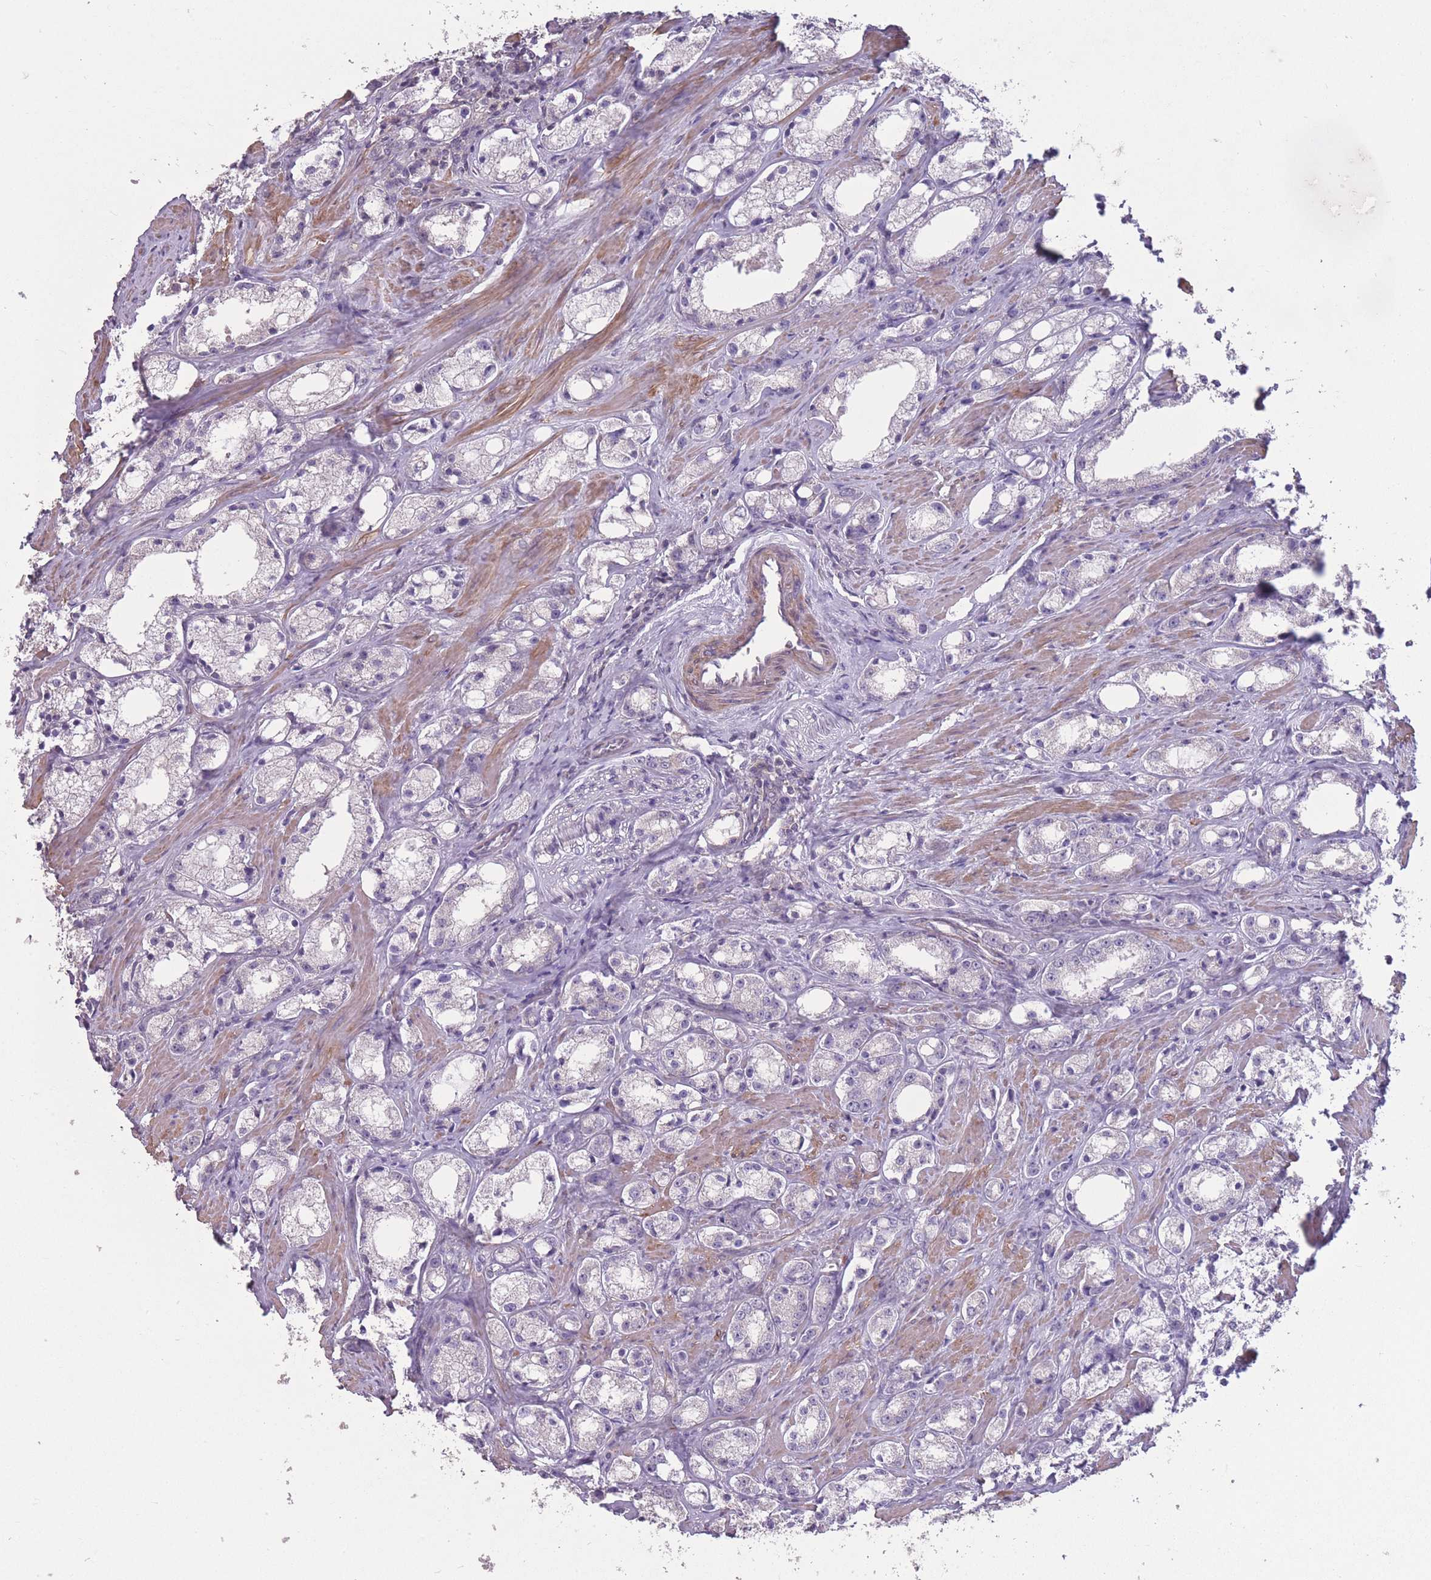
{"staining": {"intensity": "negative", "quantity": "none", "location": "none"}, "tissue": "prostate cancer", "cell_type": "Tumor cells", "image_type": "cancer", "snomed": [{"axis": "morphology", "description": "Adenocarcinoma, High grade"}, {"axis": "topography", "description": "Prostate"}], "caption": "A micrograph of human prostate high-grade adenocarcinoma is negative for staining in tumor cells.", "gene": "RSPH10B", "patient": {"sex": "male", "age": 66}}